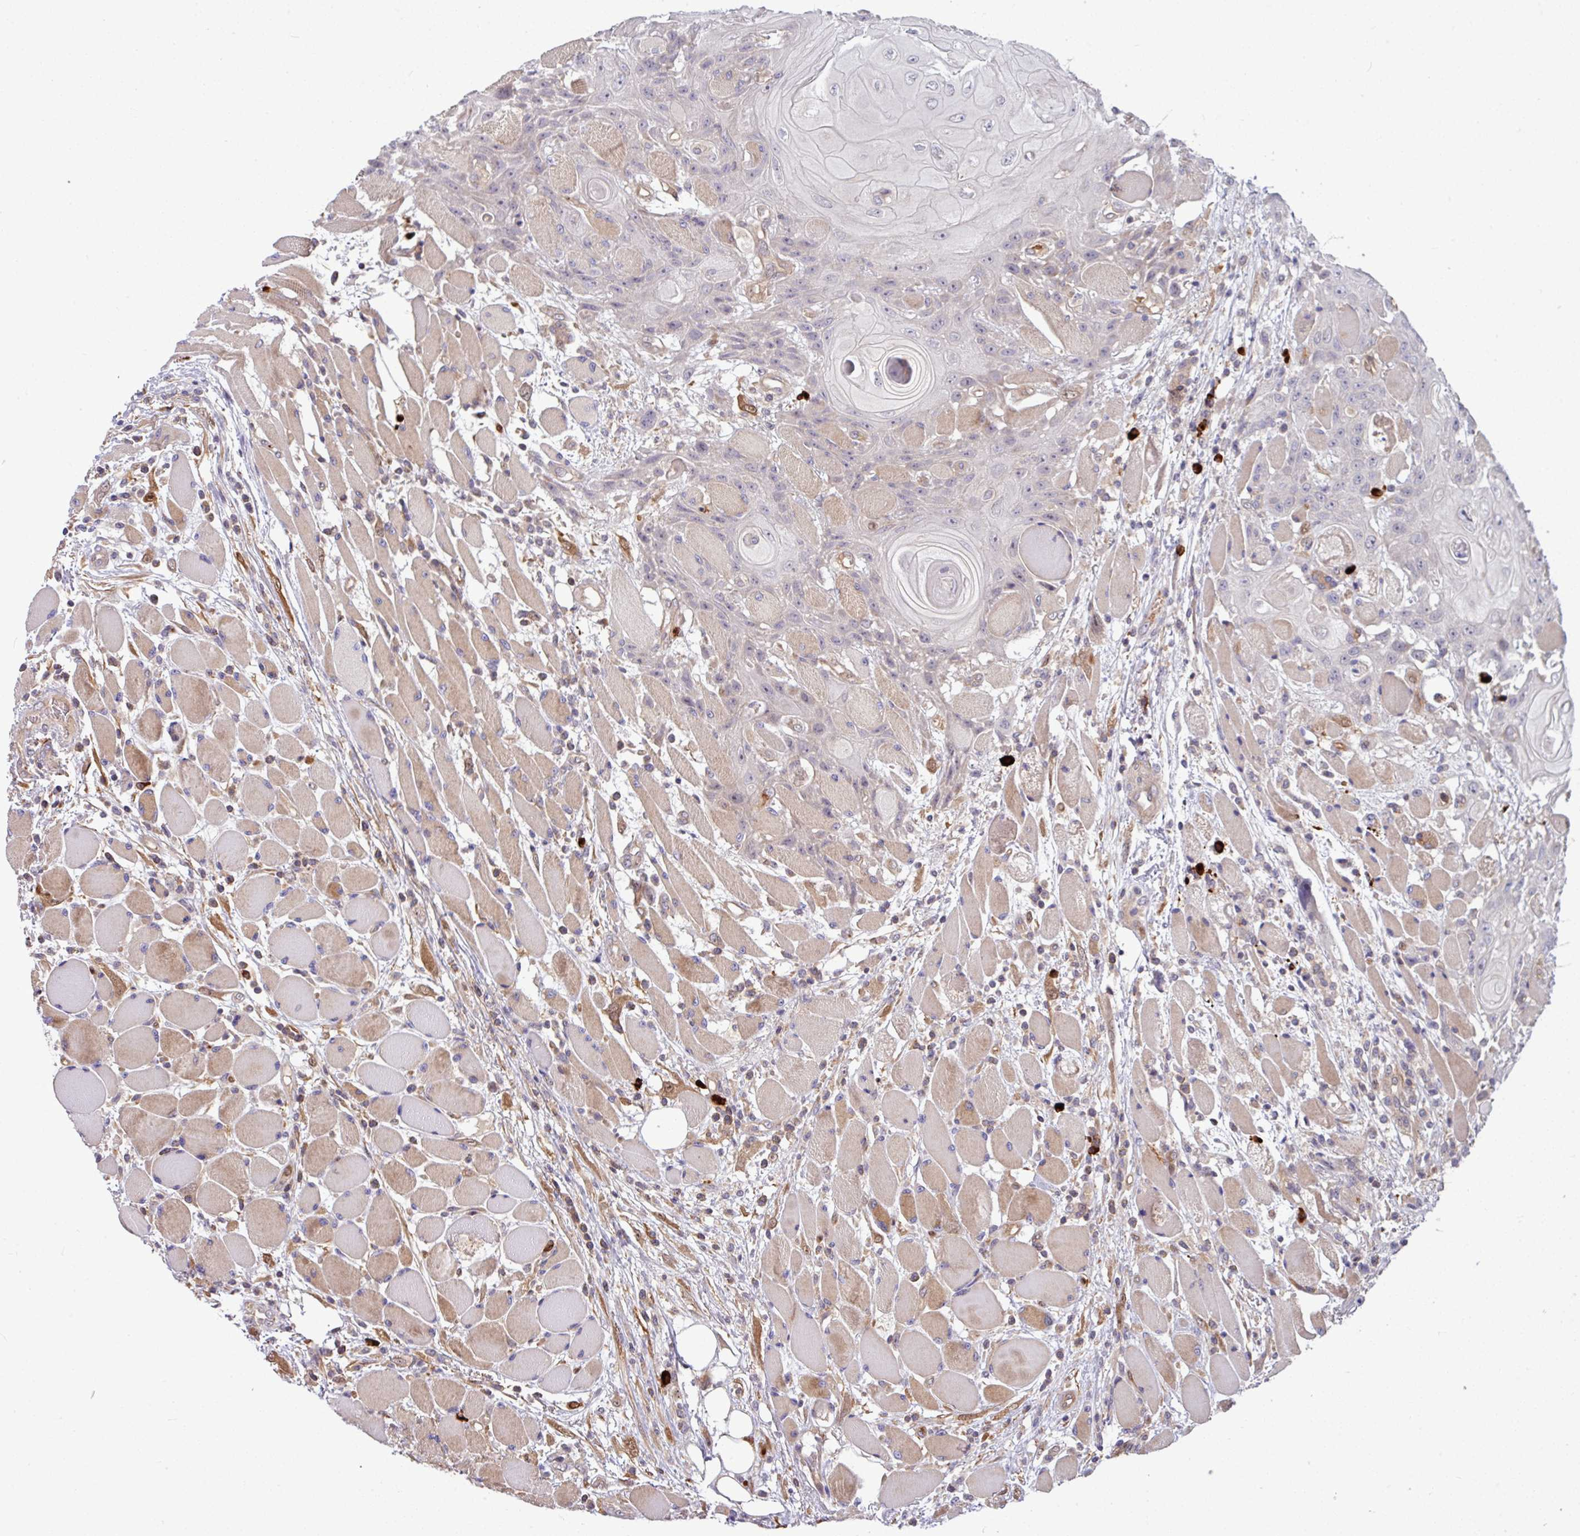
{"staining": {"intensity": "negative", "quantity": "none", "location": "none"}, "tissue": "head and neck cancer", "cell_type": "Tumor cells", "image_type": "cancer", "snomed": [{"axis": "morphology", "description": "Squamous cell carcinoma, NOS"}, {"axis": "topography", "description": "Head-Neck"}], "caption": "High magnification brightfield microscopy of head and neck squamous cell carcinoma stained with DAB (brown) and counterstained with hematoxylin (blue): tumor cells show no significant staining.", "gene": "B4GALNT4", "patient": {"sex": "female", "age": 43}}